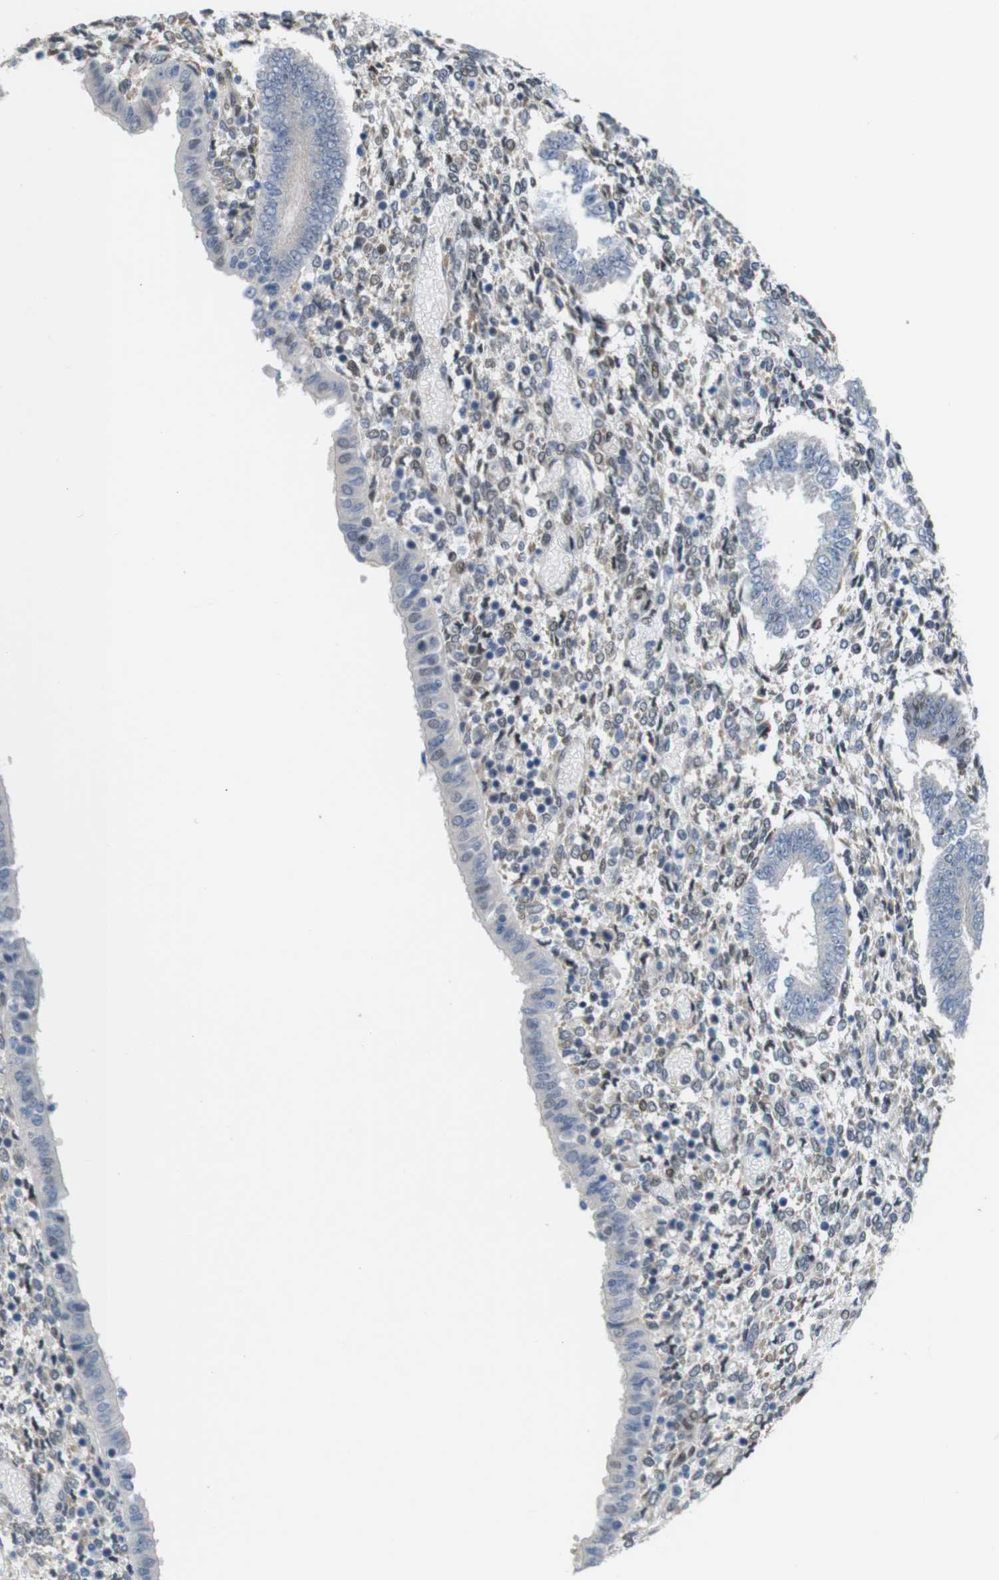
{"staining": {"intensity": "weak", "quantity": "<25%", "location": "nuclear"}, "tissue": "endometrium", "cell_type": "Cells in endometrial stroma", "image_type": "normal", "snomed": [{"axis": "morphology", "description": "Normal tissue, NOS"}, {"axis": "topography", "description": "Endometrium"}], "caption": "The micrograph reveals no staining of cells in endometrial stroma in benign endometrium. (Immunohistochemistry (ihc), brightfield microscopy, high magnification).", "gene": "SMCO2", "patient": {"sex": "female", "age": 35}}